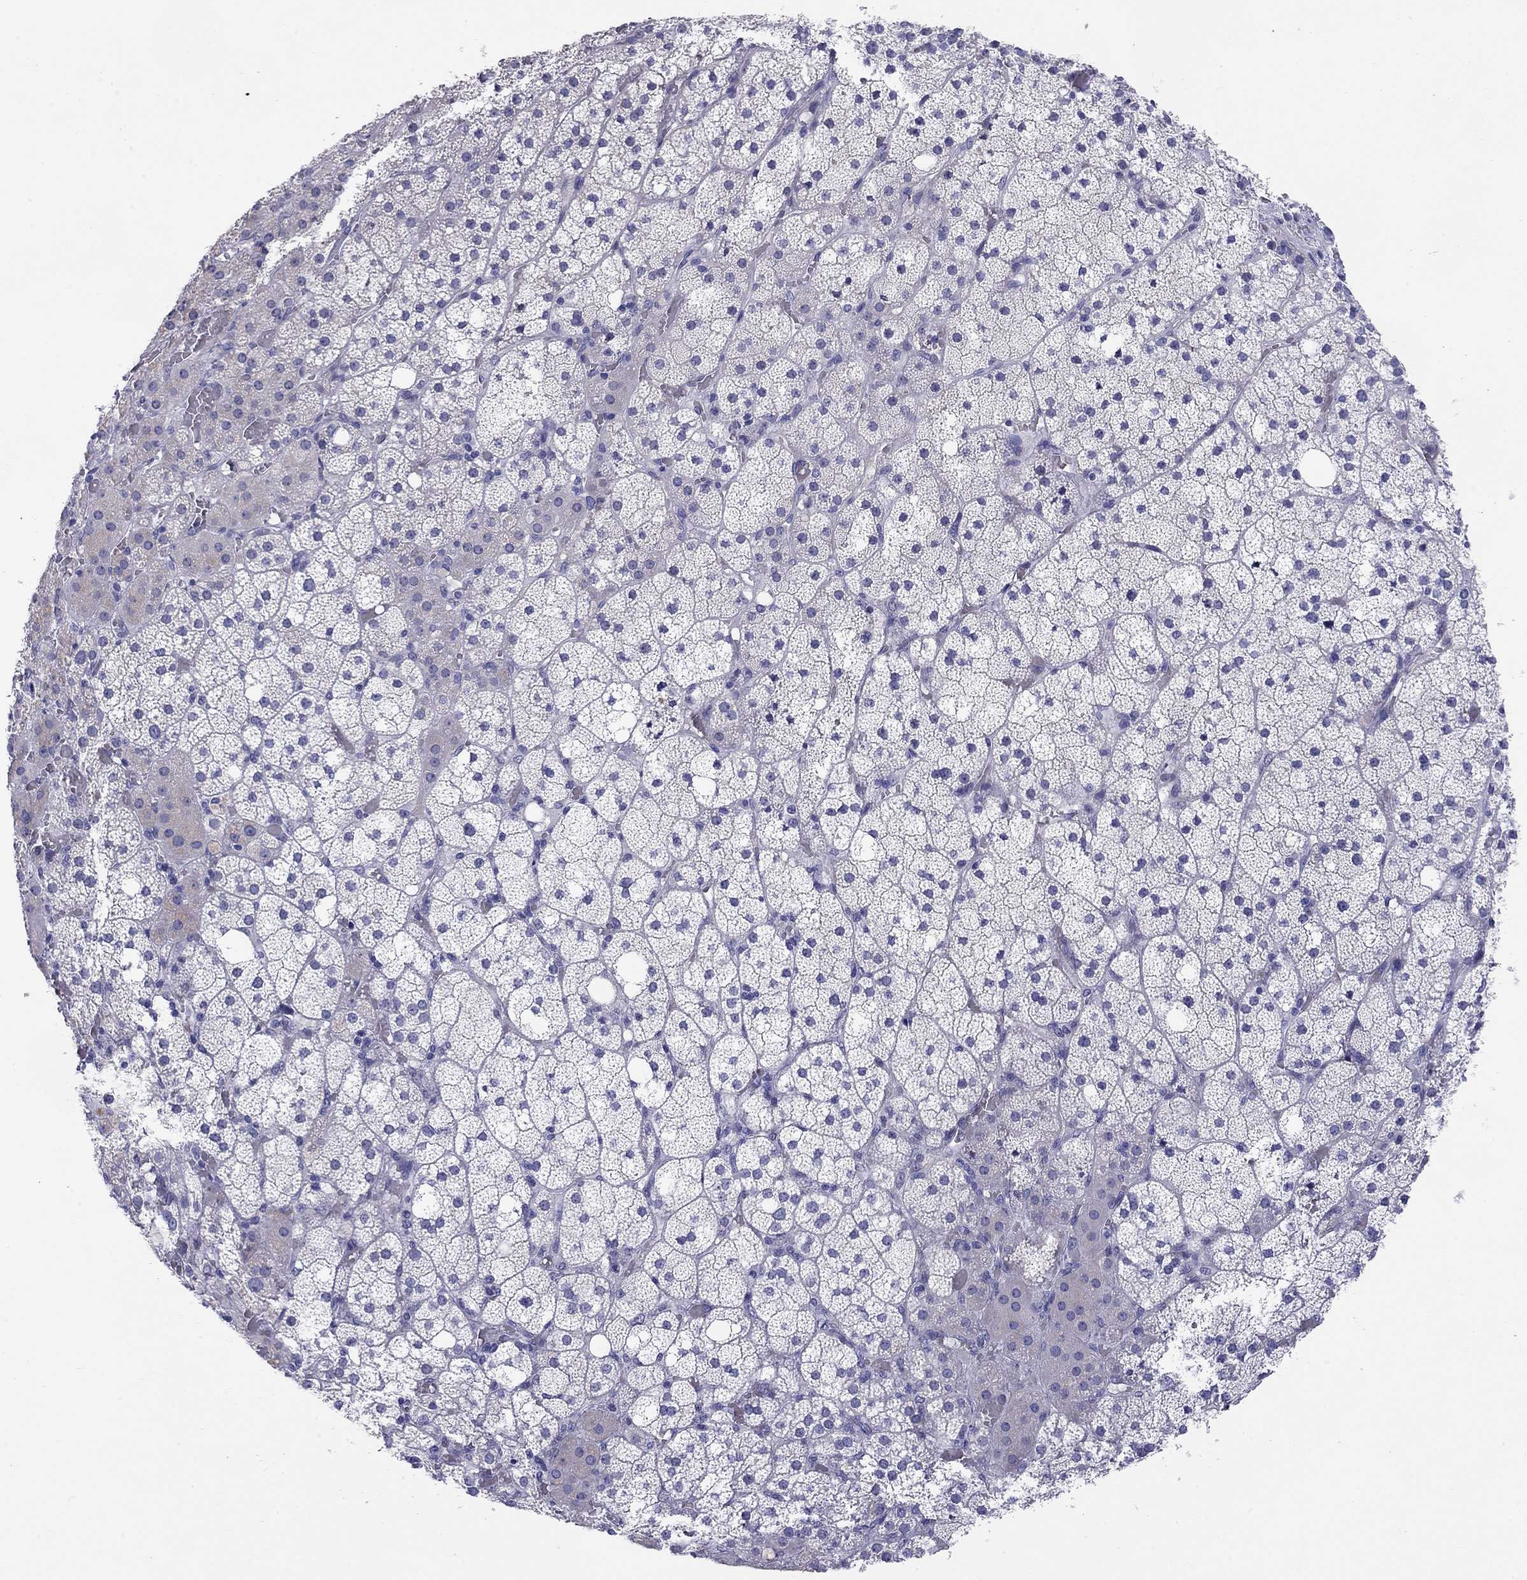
{"staining": {"intensity": "weak", "quantity": "<25%", "location": "cytoplasmic/membranous"}, "tissue": "adrenal gland", "cell_type": "Glandular cells", "image_type": "normal", "snomed": [{"axis": "morphology", "description": "Normal tissue, NOS"}, {"axis": "topography", "description": "Adrenal gland"}], "caption": "Immunohistochemistry (IHC) of unremarkable human adrenal gland displays no staining in glandular cells. (Brightfield microscopy of DAB (3,3'-diaminobenzidine) immunohistochemistry at high magnification).", "gene": "CMYA5", "patient": {"sex": "male", "age": 53}}